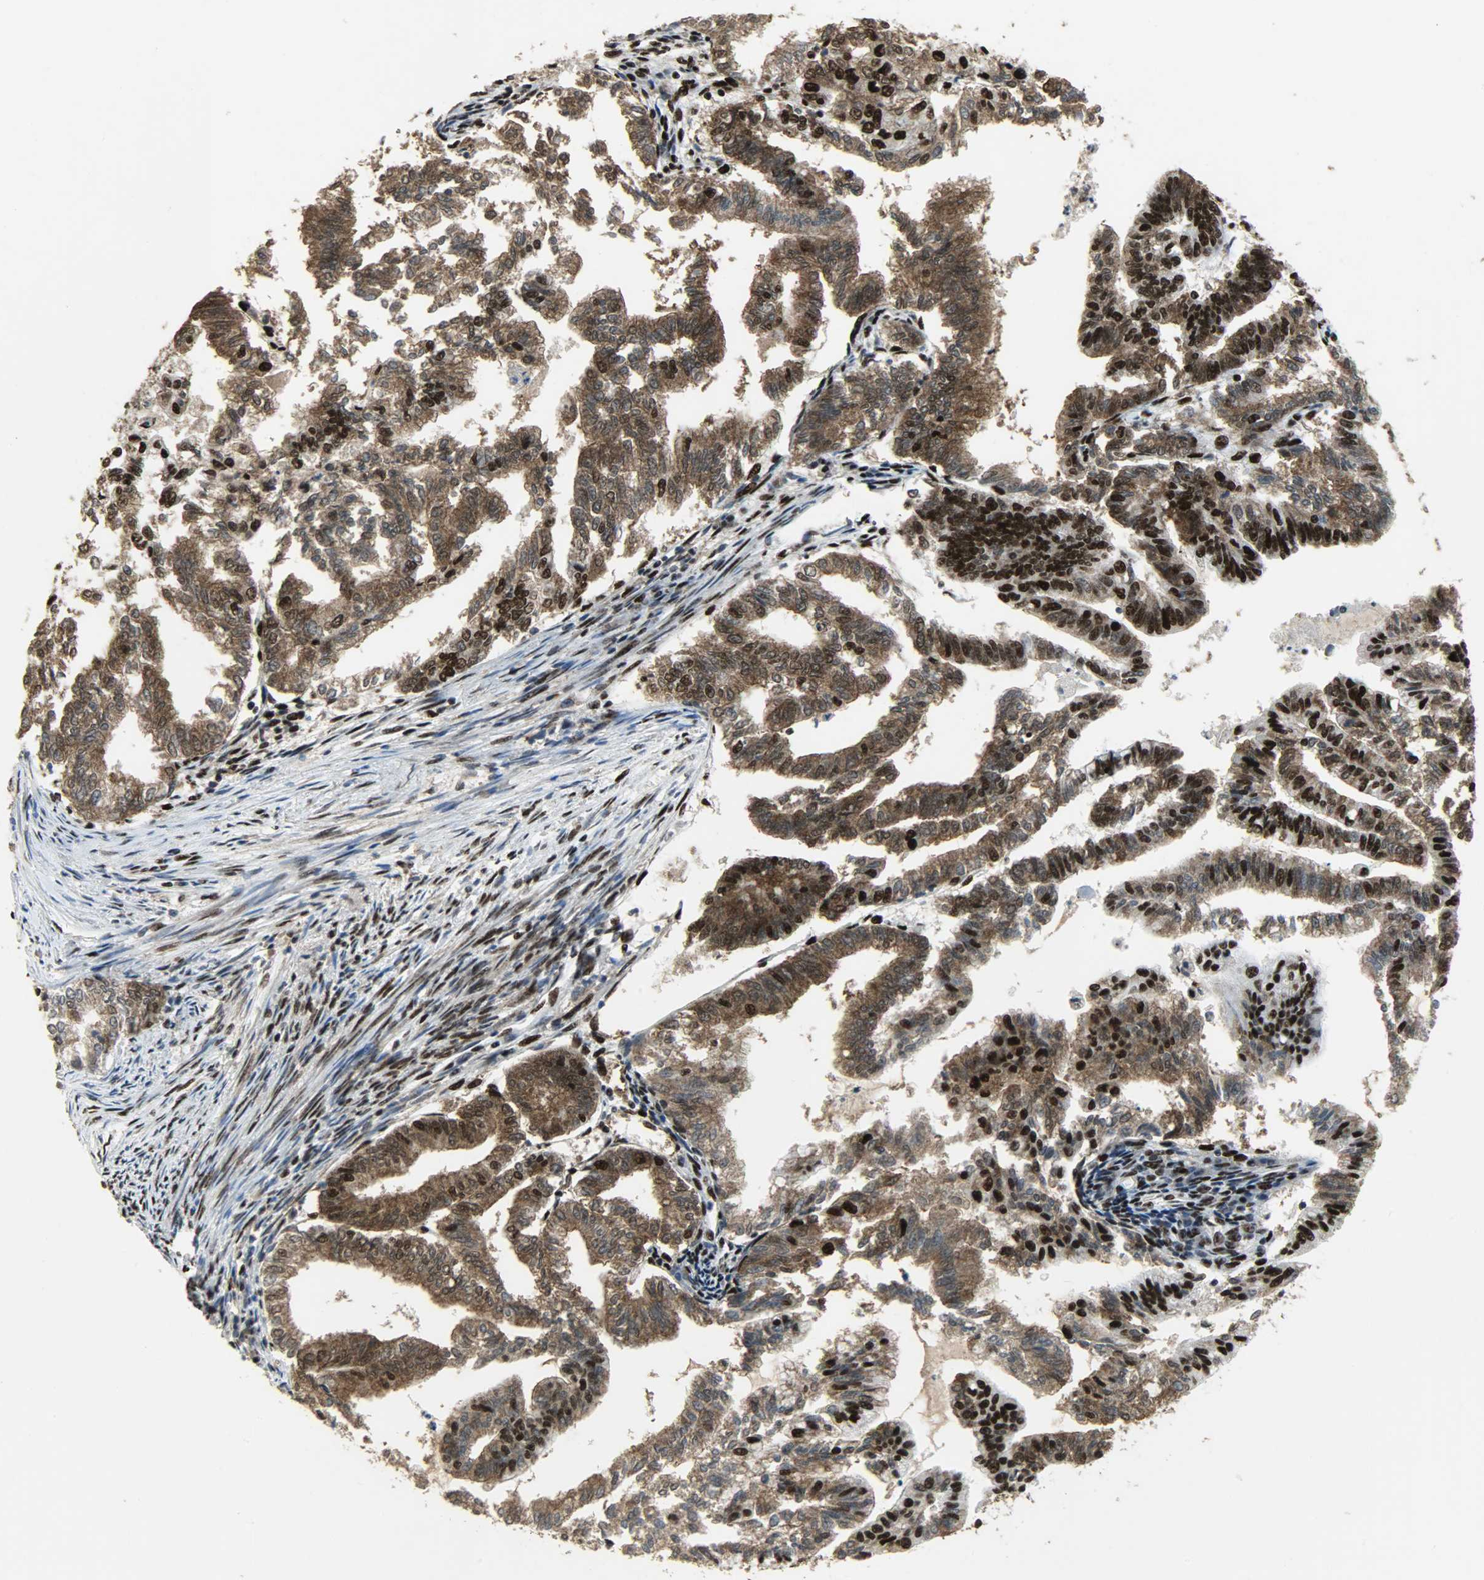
{"staining": {"intensity": "strong", "quantity": "25%-75%", "location": "cytoplasmic/membranous,nuclear"}, "tissue": "endometrial cancer", "cell_type": "Tumor cells", "image_type": "cancer", "snomed": [{"axis": "morphology", "description": "Adenocarcinoma, NOS"}, {"axis": "topography", "description": "Endometrium"}], "caption": "Tumor cells reveal strong cytoplasmic/membranous and nuclear staining in about 25%-75% of cells in endometrial cancer (adenocarcinoma).", "gene": "SSB", "patient": {"sex": "female", "age": 79}}